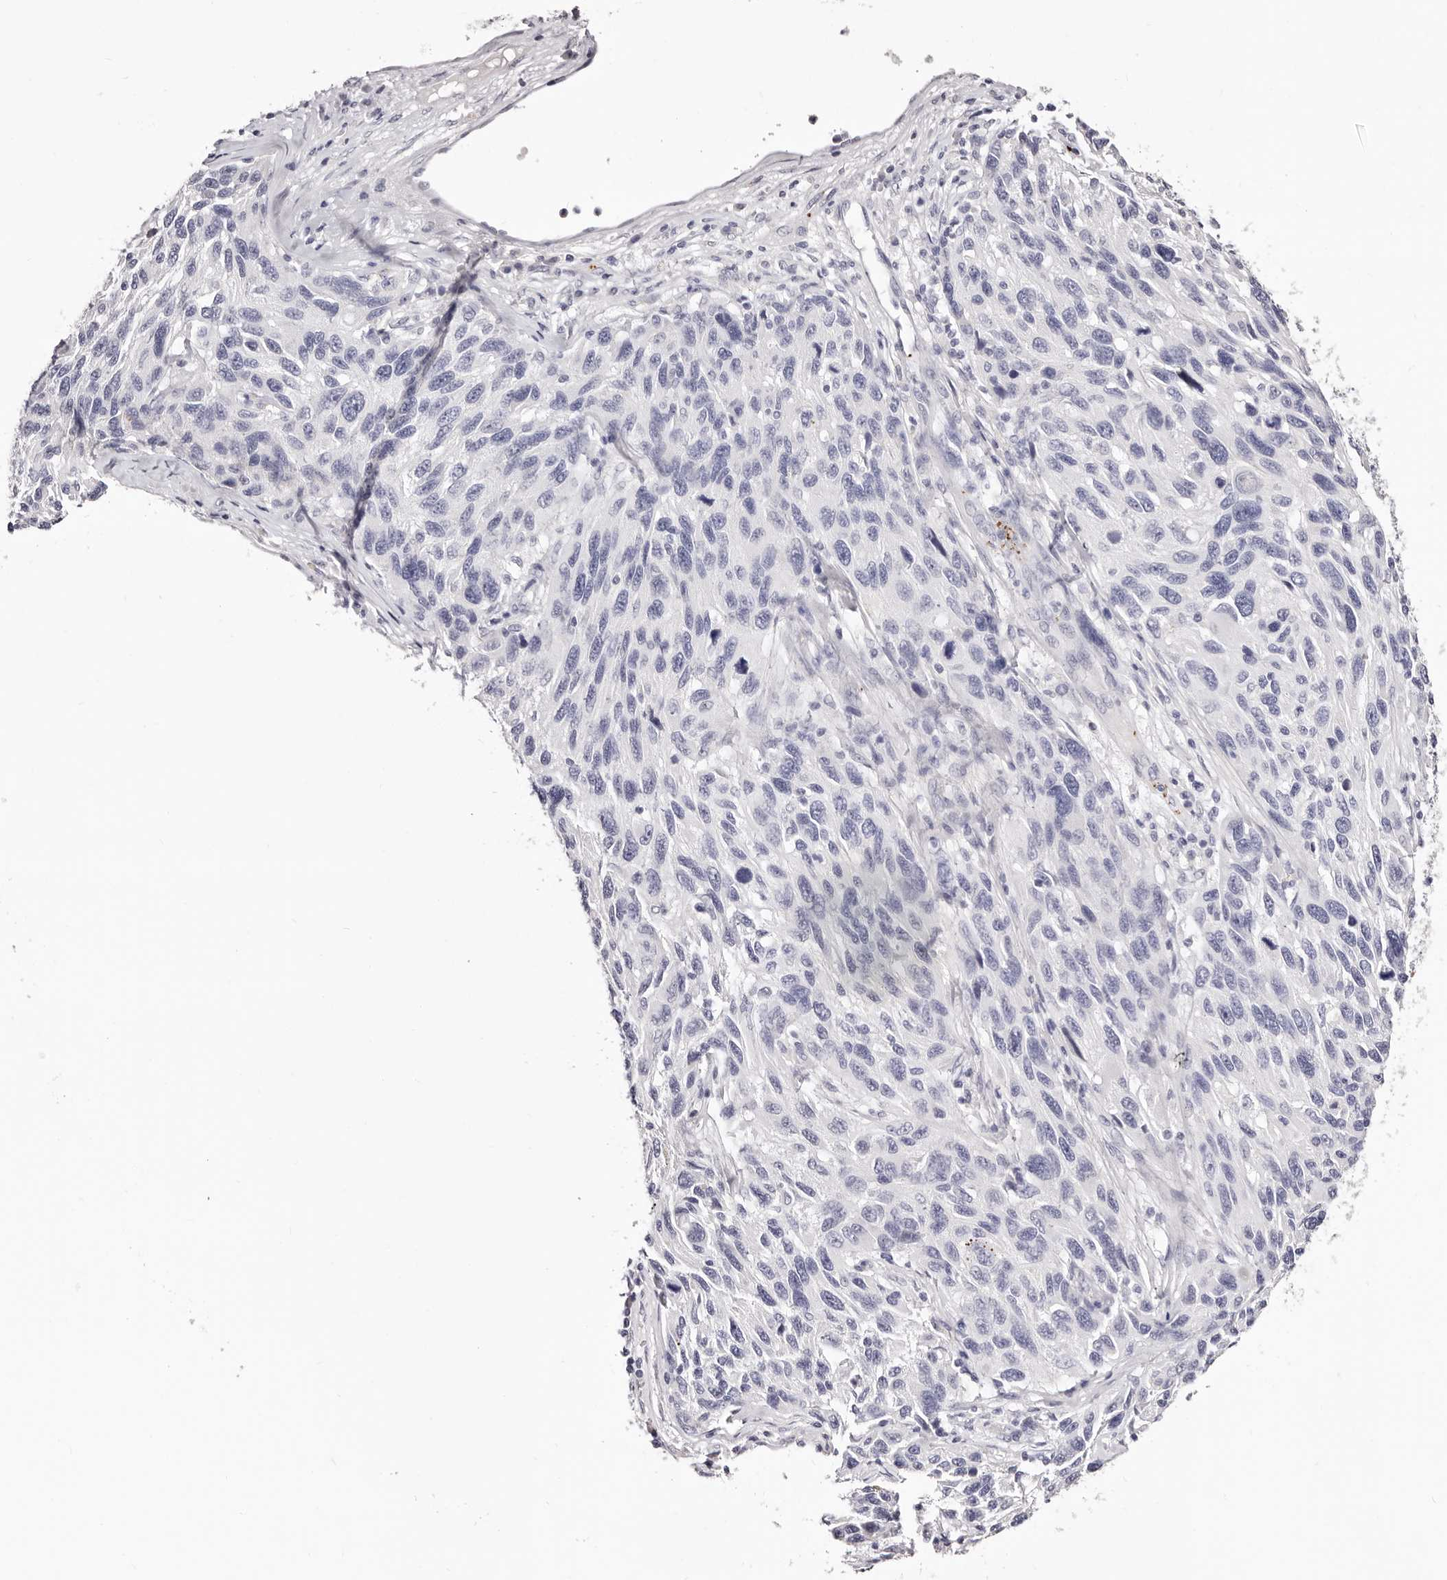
{"staining": {"intensity": "negative", "quantity": "none", "location": "none"}, "tissue": "melanoma", "cell_type": "Tumor cells", "image_type": "cancer", "snomed": [{"axis": "morphology", "description": "Malignant melanoma, NOS"}, {"axis": "topography", "description": "Skin"}], "caption": "A histopathology image of human melanoma is negative for staining in tumor cells.", "gene": "PF4", "patient": {"sex": "male", "age": 53}}